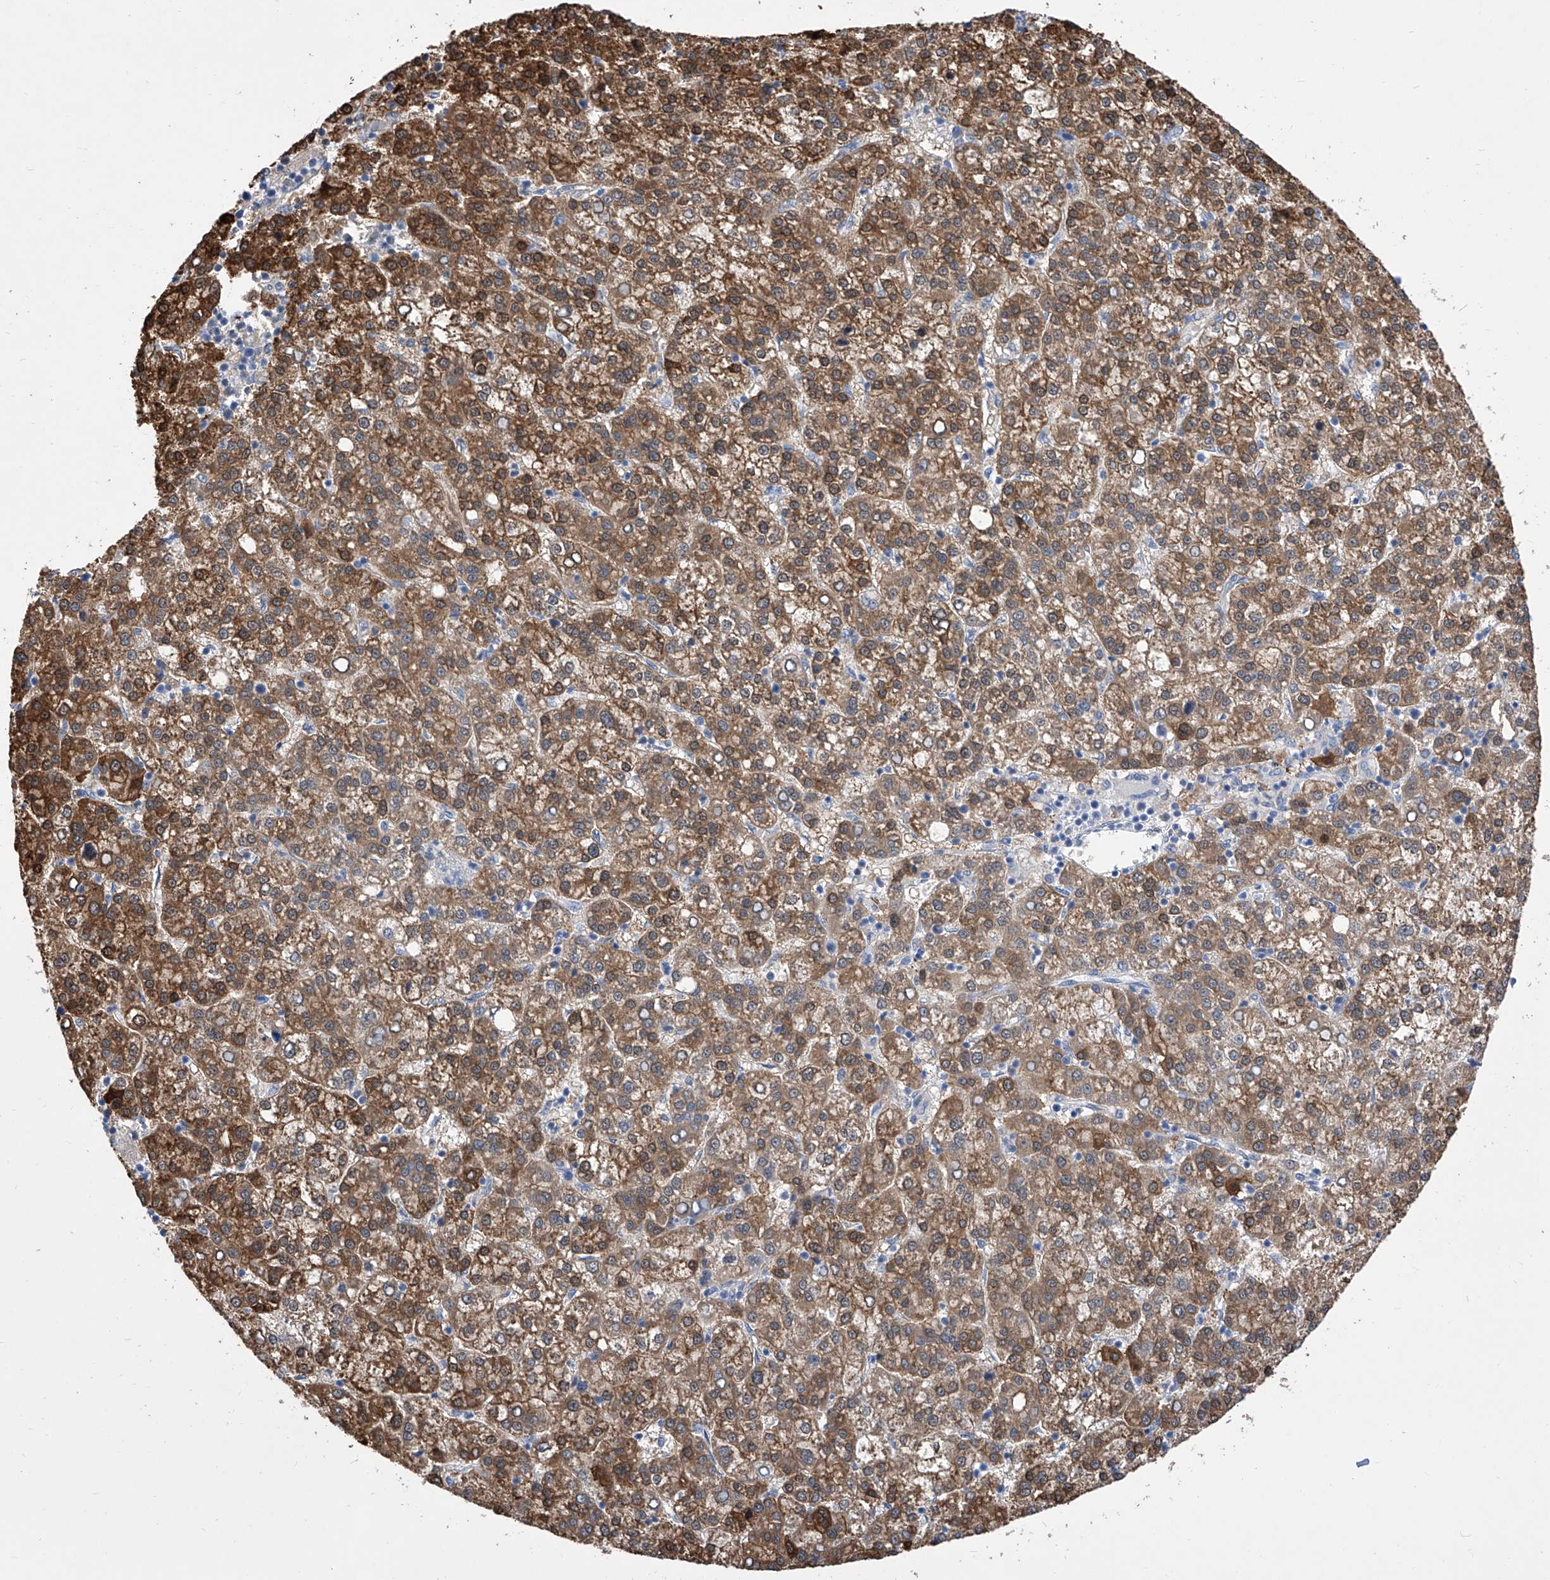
{"staining": {"intensity": "strong", "quantity": ">75%", "location": "cytoplasmic/membranous"}, "tissue": "liver cancer", "cell_type": "Tumor cells", "image_type": "cancer", "snomed": [{"axis": "morphology", "description": "Carcinoma, Hepatocellular, NOS"}, {"axis": "topography", "description": "Liver"}], "caption": "Protein staining of liver cancer tissue shows strong cytoplasmic/membranous staining in about >75% of tumor cells.", "gene": "TJAP1", "patient": {"sex": "female", "age": 58}}